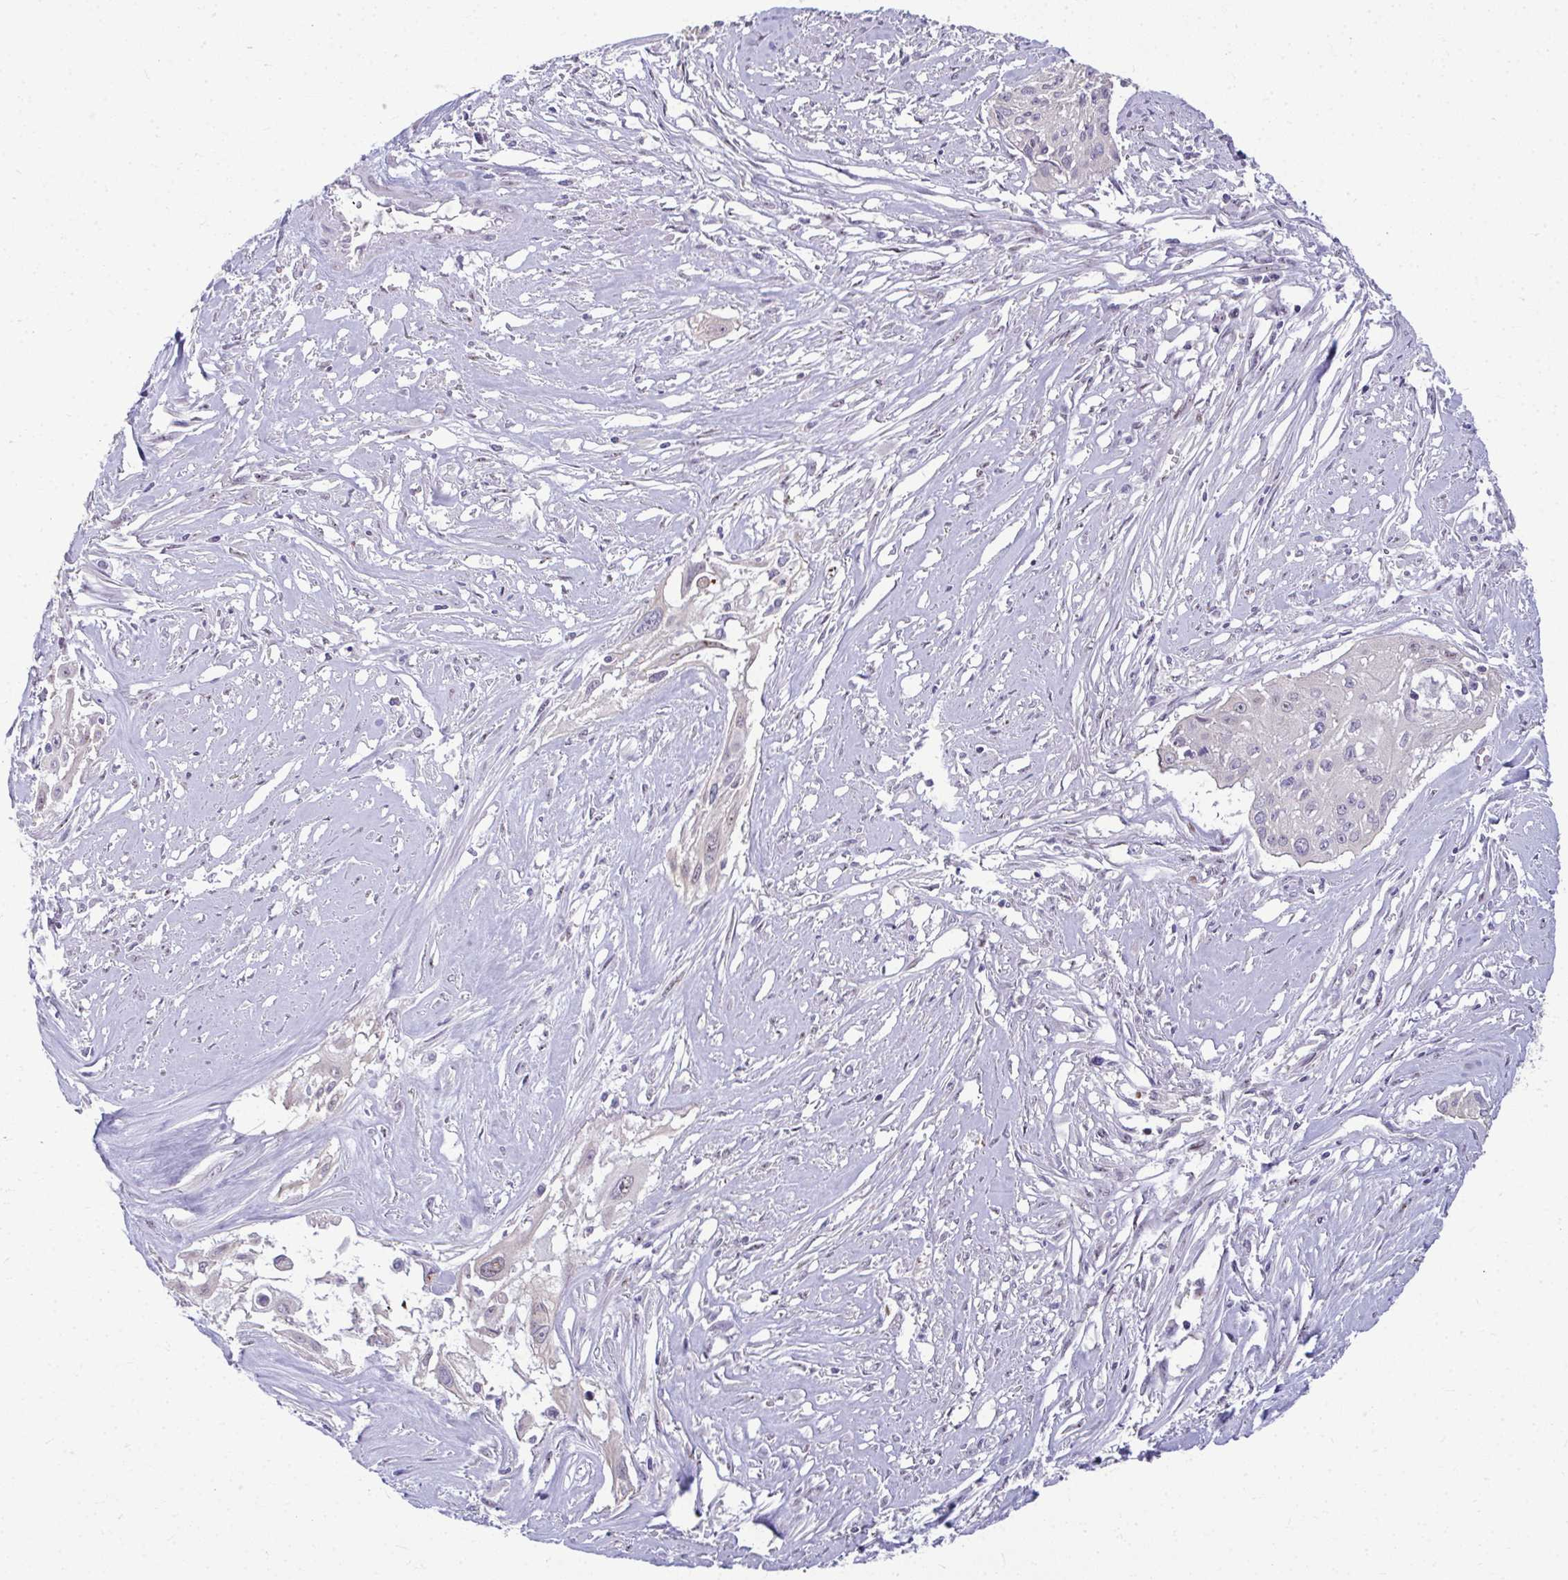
{"staining": {"intensity": "negative", "quantity": "none", "location": "none"}, "tissue": "cervical cancer", "cell_type": "Tumor cells", "image_type": "cancer", "snomed": [{"axis": "morphology", "description": "Squamous cell carcinoma, NOS"}, {"axis": "topography", "description": "Cervix"}], "caption": "High magnification brightfield microscopy of cervical cancer (squamous cell carcinoma) stained with DAB (brown) and counterstained with hematoxylin (blue): tumor cells show no significant expression.", "gene": "ODF1", "patient": {"sex": "female", "age": 49}}